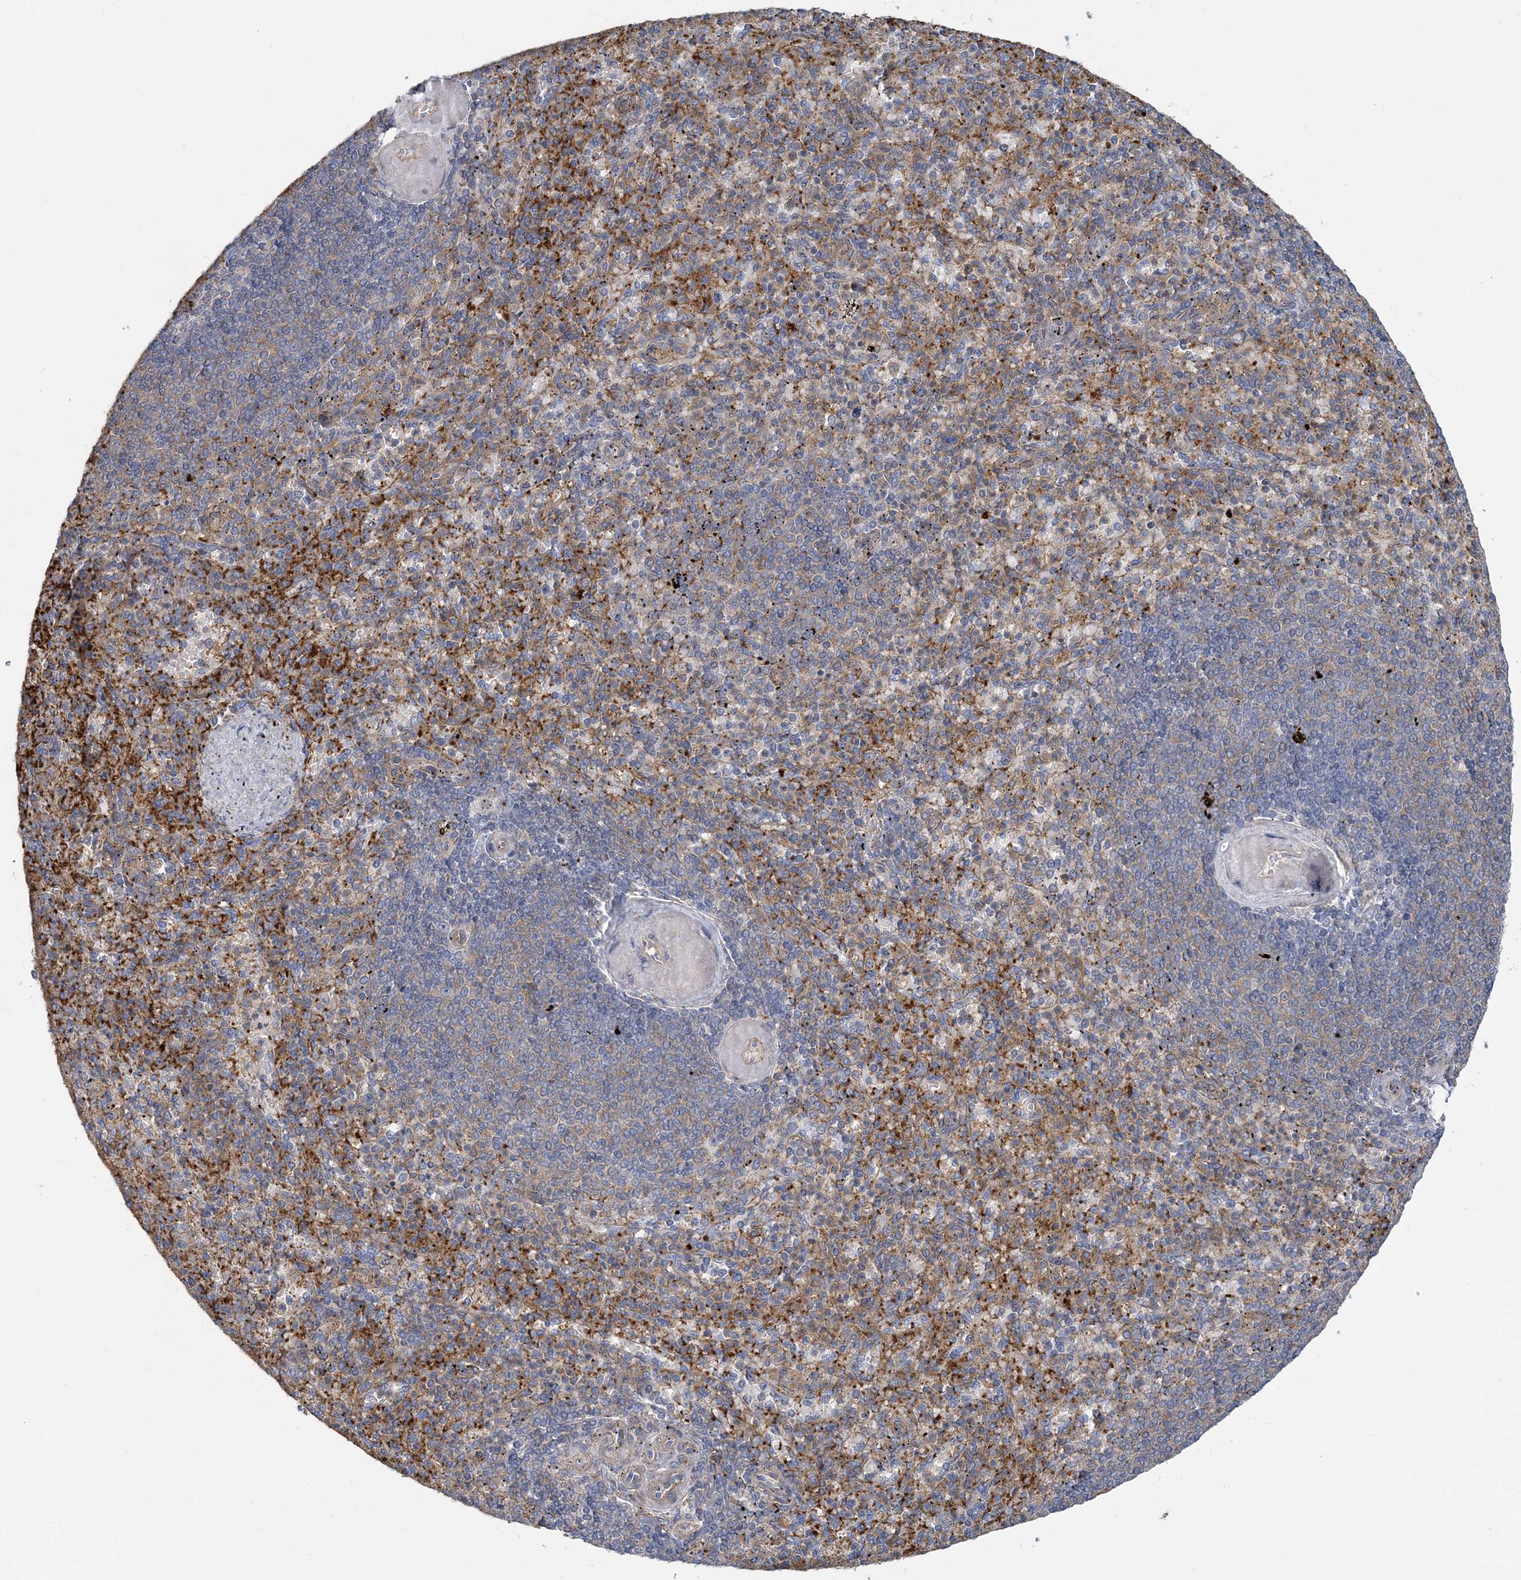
{"staining": {"intensity": "negative", "quantity": "none", "location": "none"}, "tissue": "spleen", "cell_type": "Cells in red pulp", "image_type": "normal", "snomed": [{"axis": "morphology", "description": "Normal tissue, NOS"}, {"axis": "topography", "description": "Spleen"}], "caption": "High power microscopy micrograph of an immunohistochemistry (IHC) micrograph of benign spleen, revealing no significant expression in cells in red pulp.", "gene": "ARAP2", "patient": {"sex": "female", "age": 74}}